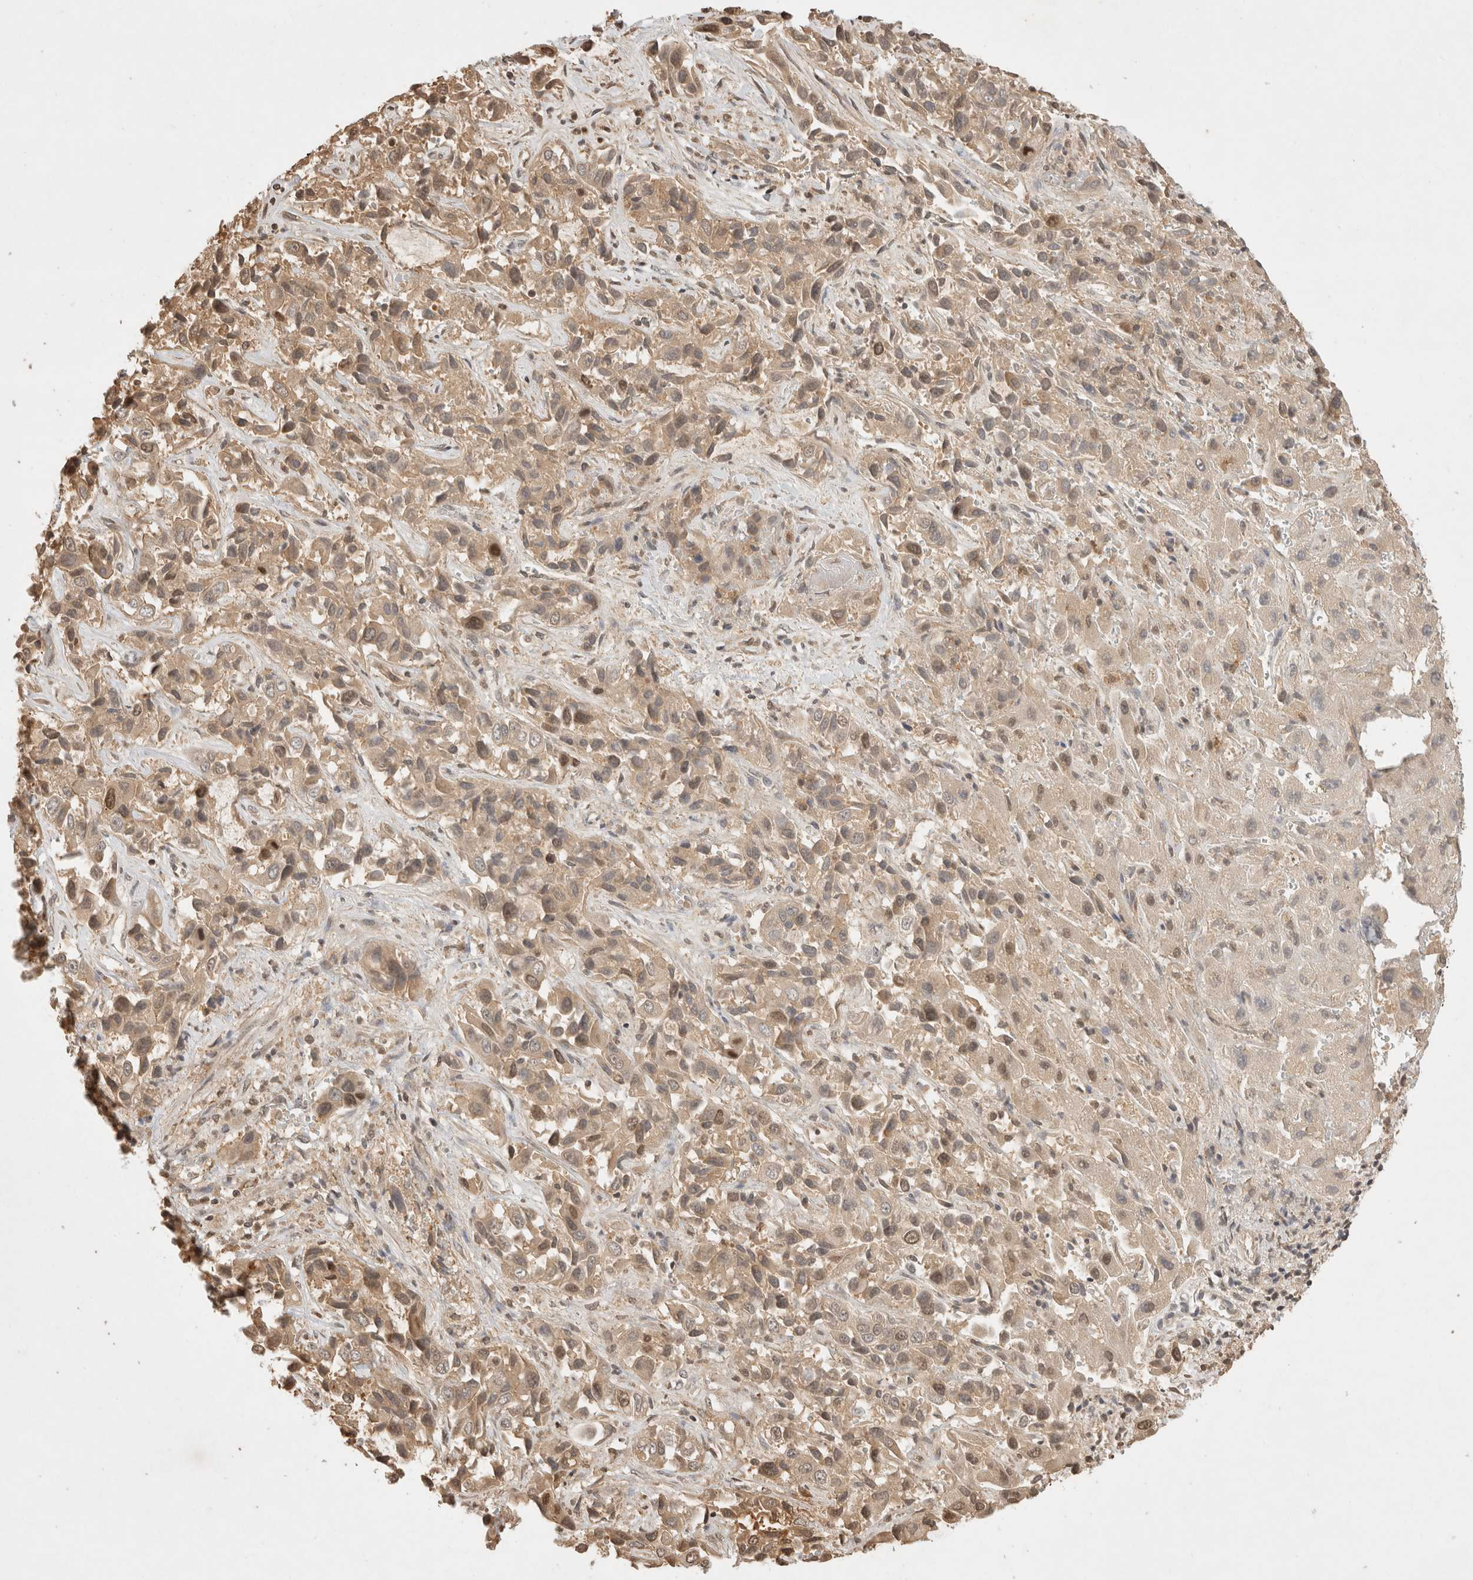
{"staining": {"intensity": "weak", "quantity": ">75%", "location": "cytoplasmic/membranous"}, "tissue": "liver cancer", "cell_type": "Tumor cells", "image_type": "cancer", "snomed": [{"axis": "morphology", "description": "Cholangiocarcinoma"}, {"axis": "topography", "description": "Liver"}], "caption": "Human liver cancer stained for a protein (brown) demonstrates weak cytoplasmic/membranous positive positivity in approximately >75% of tumor cells.", "gene": "PRMT3", "patient": {"sex": "female", "age": 52}}